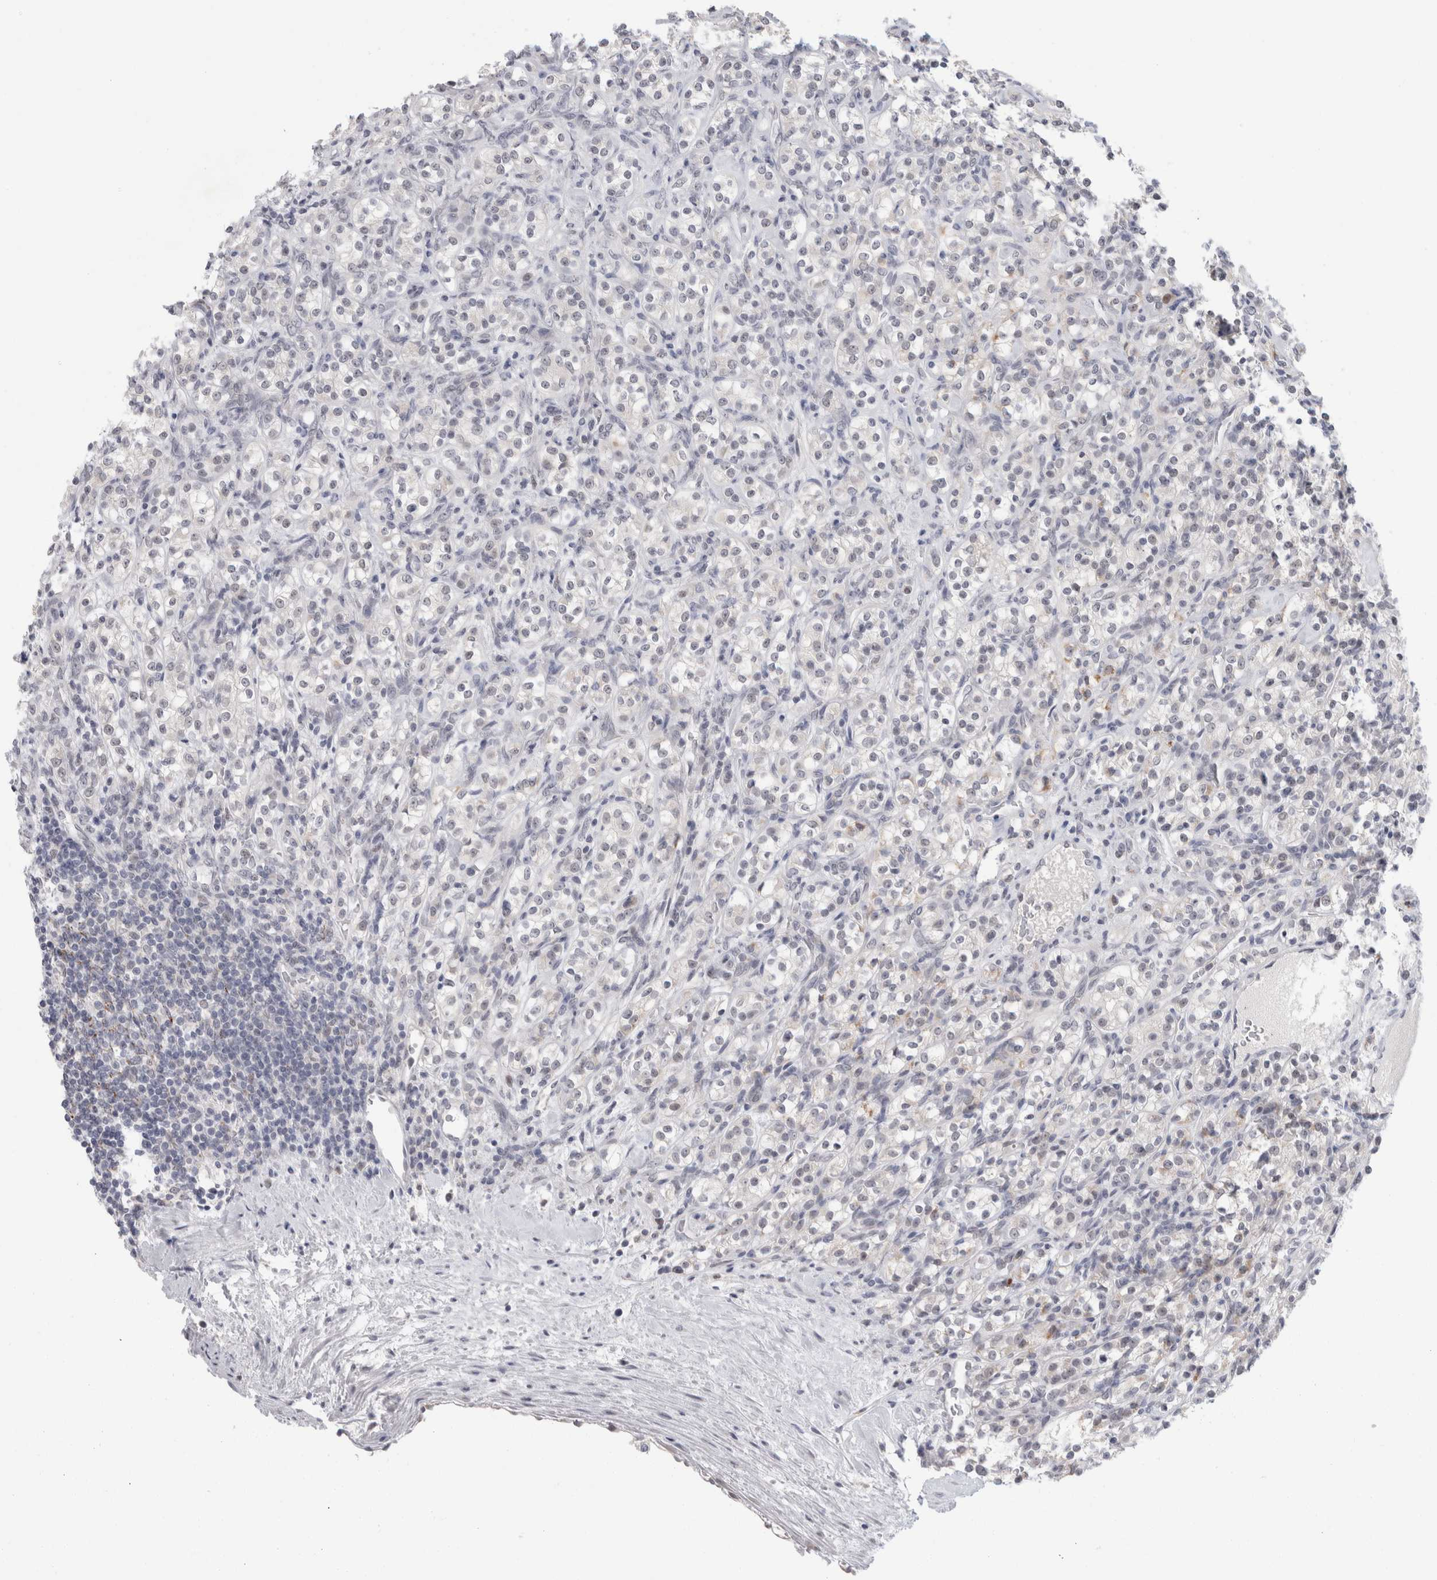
{"staining": {"intensity": "negative", "quantity": "none", "location": "none"}, "tissue": "renal cancer", "cell_type": "Tumor cells", "image_type": "cancer", "snomed": [{"axis": "morphology", "description": "Adenocarcinoma, NOS"}, {"axis": "topography", "description": "Kidney"}], "caption": "Tumor cells show no significant protein staining in renal cancer (adenocarcinoma). (DAB immunohistochemistry visualized using brightfield microscopy, high magnification).", "gene": "NIPA1", "patient": {"sex": "male", "age": 77}}